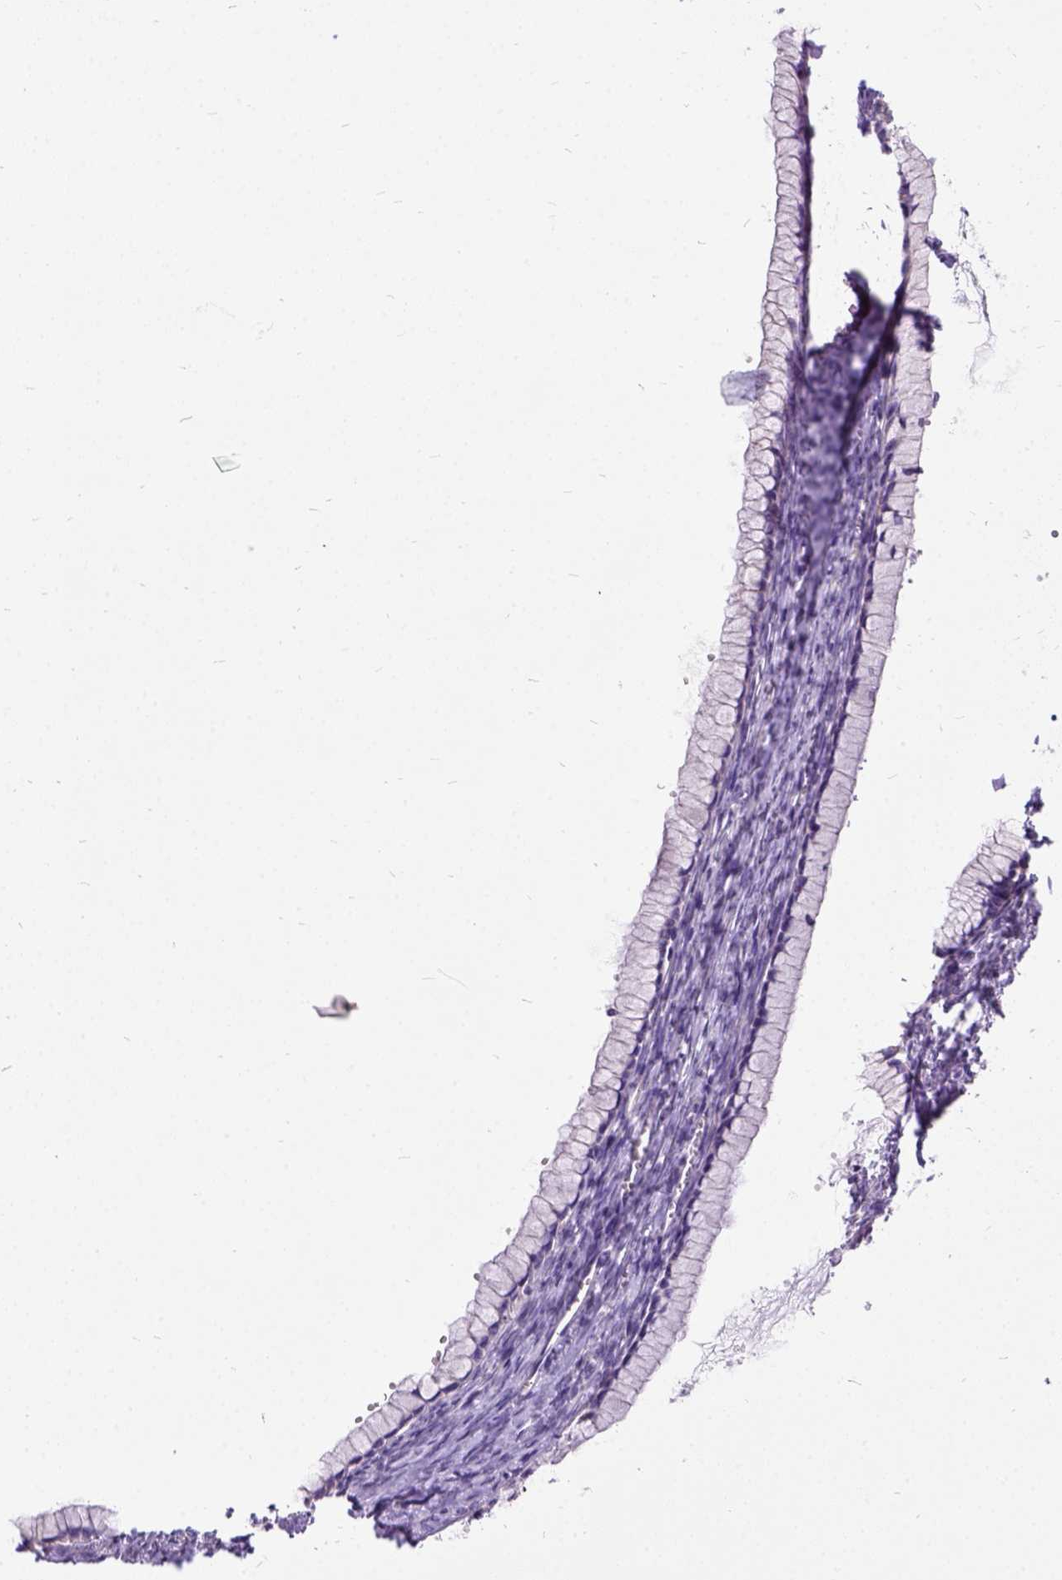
{"staining": {"intensity": "negative", "quantity": "none", "location": "none"}, "tissue": "ovarian cancer", "cell_type": "Tumor cells", "image_type": "cancer", "snomed": [{"axis": "morphology", "description": "Cystadenocarcinoma, mucinous, NOS"}, {"axis": "topography", "description": "Ovary"}], "caption": "A histopathology image of ovarian cancer (mucinous cystadenocarcinoma) stained for a protein exhibits no brown staining in tumor cells. (Stains: DAB (3,3'-diaminobenzidine) IHC with hematoxylin counter stain, Microscopy: brightfield microscopy at high magnification).", "gene": "CFAP54", "patient": {"sex": "female", "age": 41}}